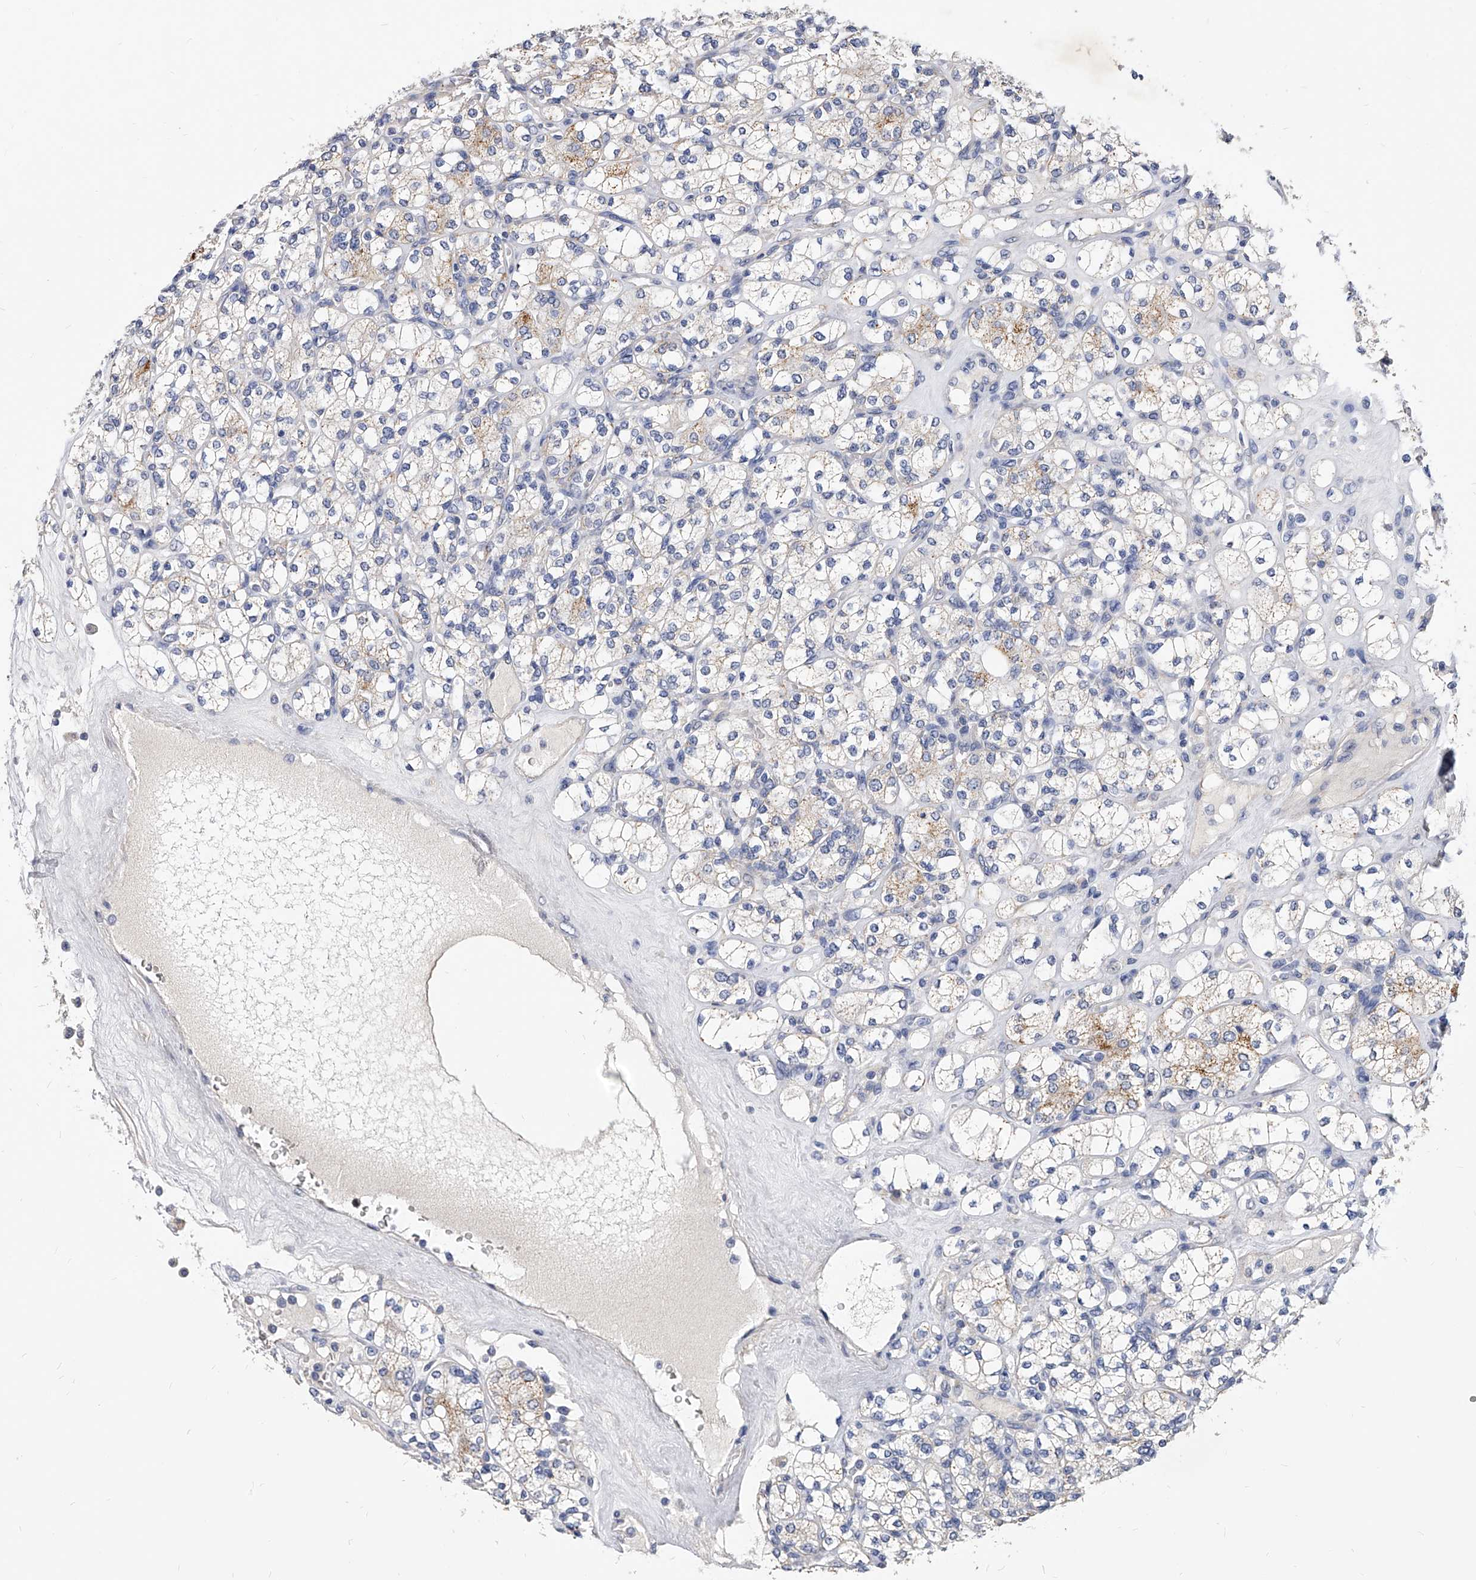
{"staining": {"intensity": "weak", "quantity": "<25%", "location": "cytoplasmic/membranous"}, "tissue": "renal cancer", "cell_type": "Tumor cells", "image_type": "cancer", "snomed": [{"axis": "morphology", "description": "Adenocarcinoma, NOS"}, {"axis": "topography", "description": "Kidney"}], "caption": "An image of human adenocarcinoma (renal) is negative for staining in tumor cells.", "gene": "ZNF529", "patient": {"sex": "male", "age": 77}}